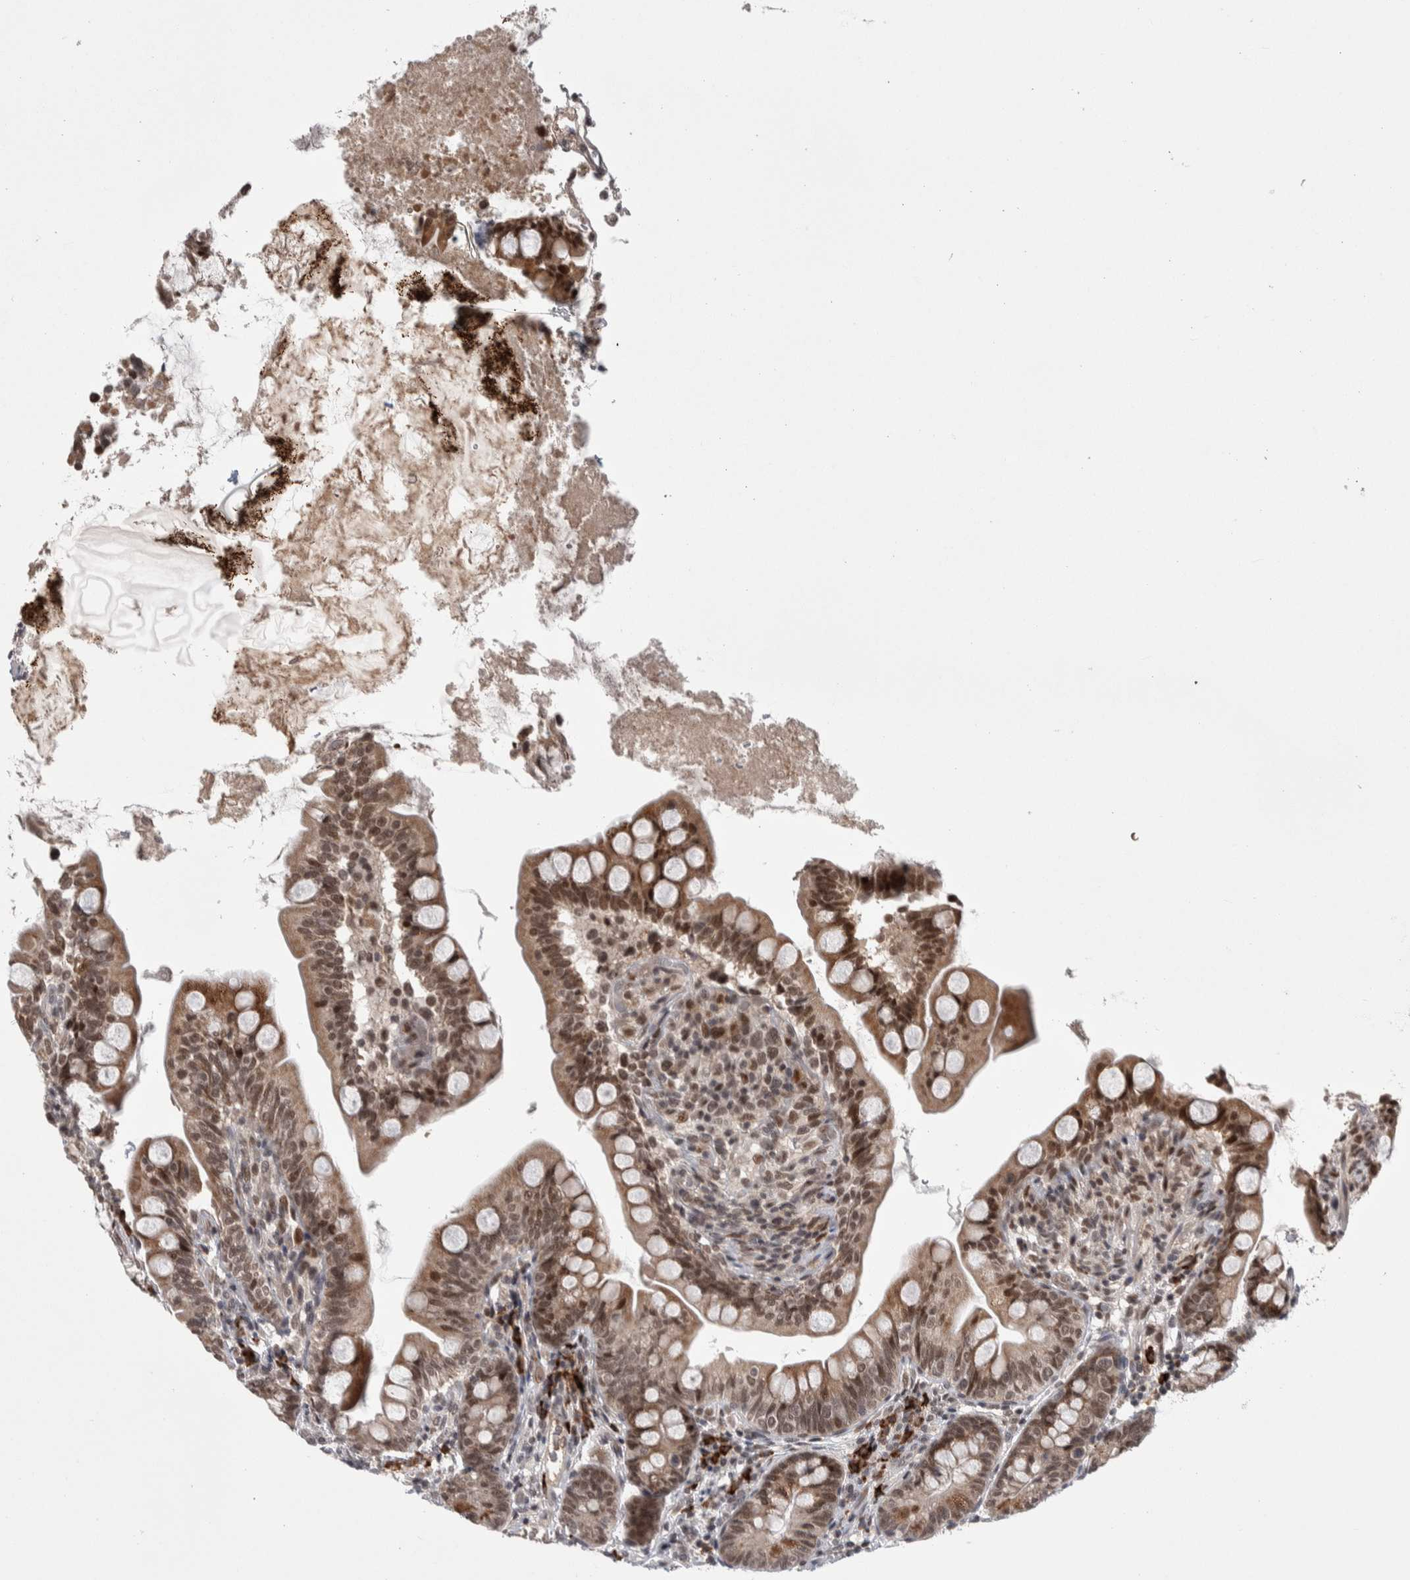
{"staining": {"intensity": "moderate", "quantity": ">75%", "location": "cytoplasmic/membranous,nuclear"}, "tissue": "small intestine", "cell_type": "Glandular cells", "image_type": "normal", "snomed": [{"axis": "morphology", "description": "Normal tissue, NOS"}, {"axis": "topography", "description": "Small intestine"}], "caption": "Protein staining exhibits moderate cytoplasmic/membranous,nuclear staining in approximately >75% of glandular cells in normal small intestine.", "gene": "ZNF592", "patient": {"sex": "female", "age": 56}}